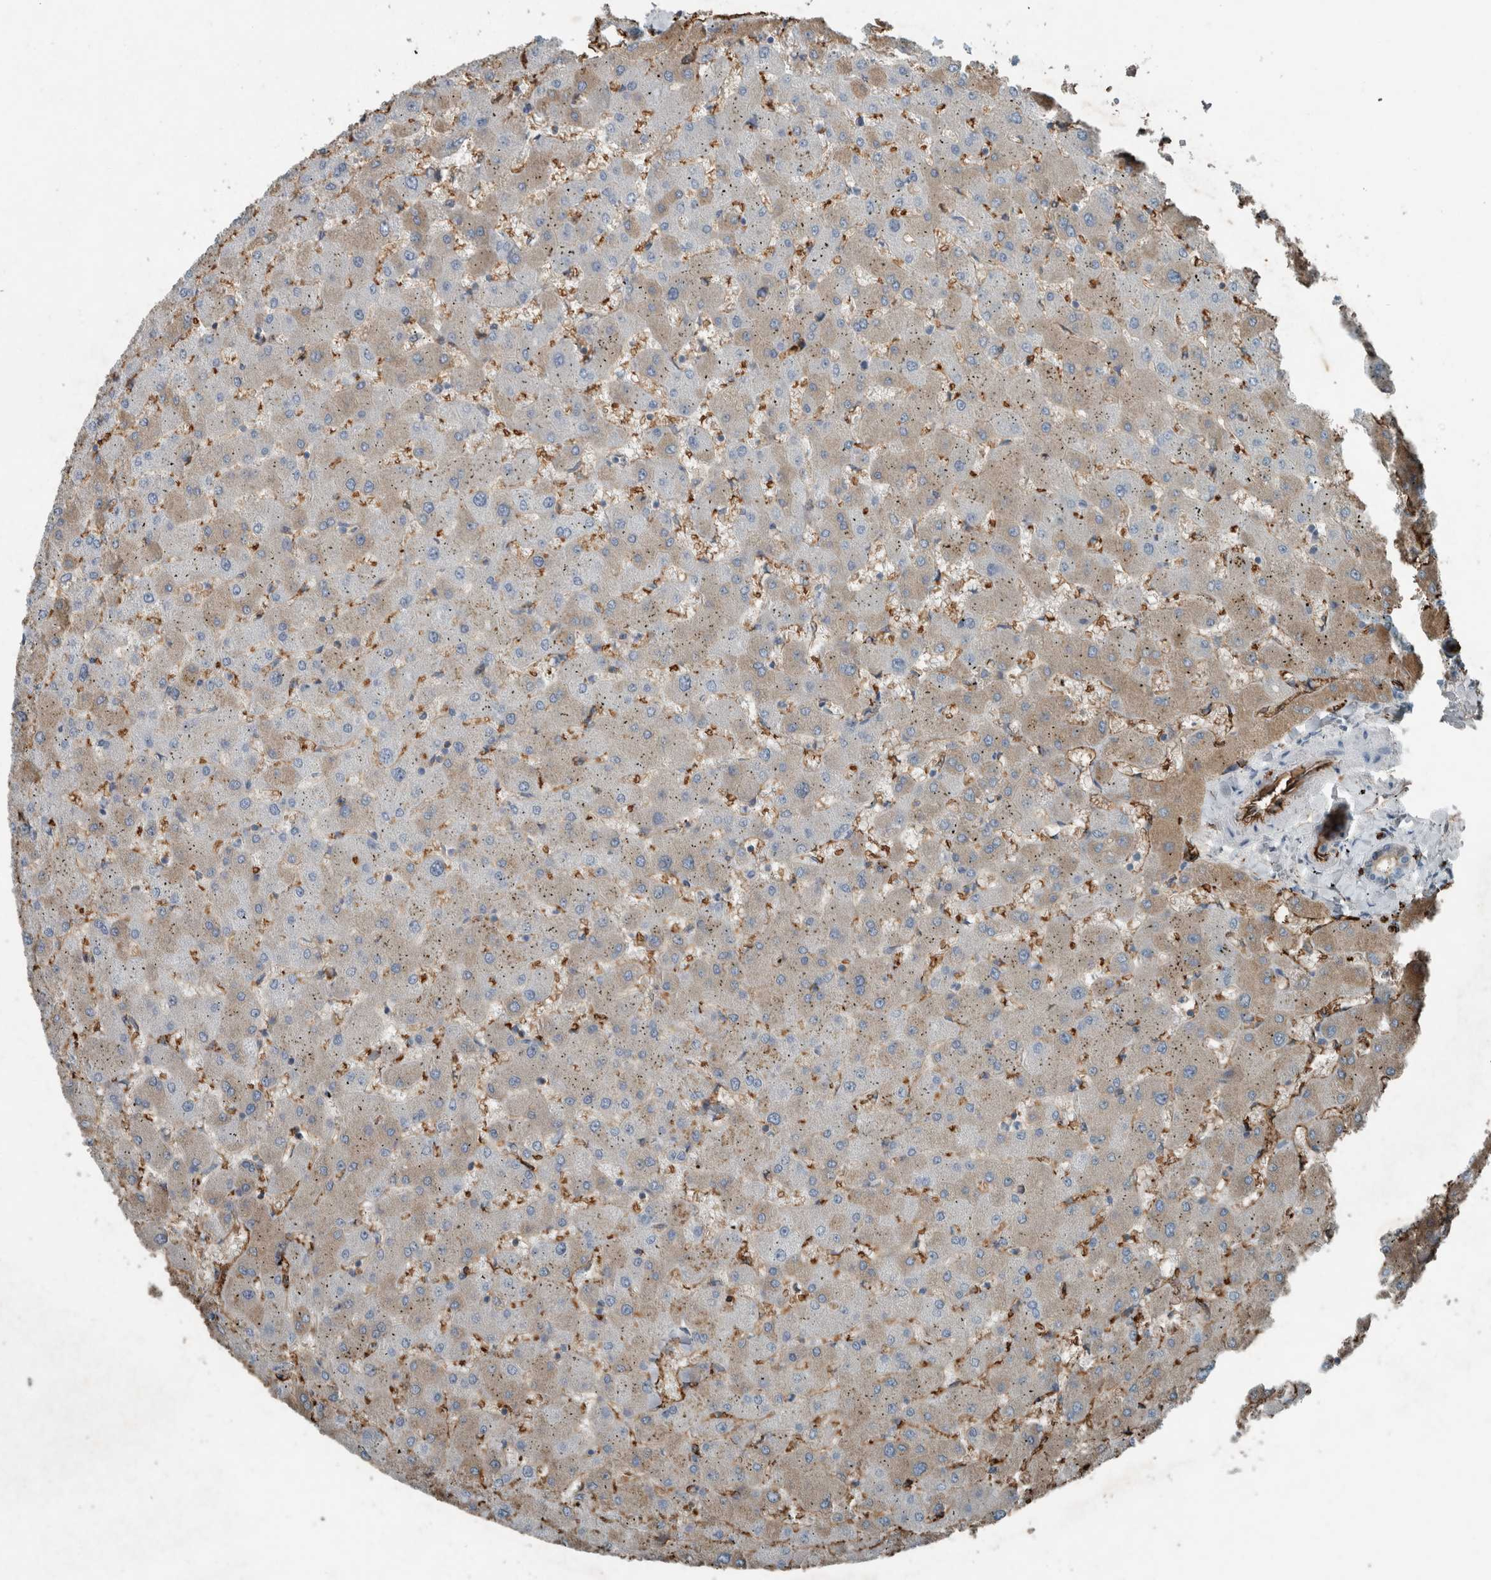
{"staining": {"intensity": "negative", "quantity": "none", "location": "none"}, "tissue": "liver", "cell_type": "Cholangiocytes", "image_type": "normal", "snomed": [{"axis": "morphology", "description": "Normal tissue, NOS"}, {"axis": "topography", "description": "Liver"}], "caption": "Immunohistochemistry of normal human liver demonstrates no expression in cholangiocytes. Nuclei are stained in blue.", "gene": "LBP", "patient": {"sex": "female", "age": 63}}